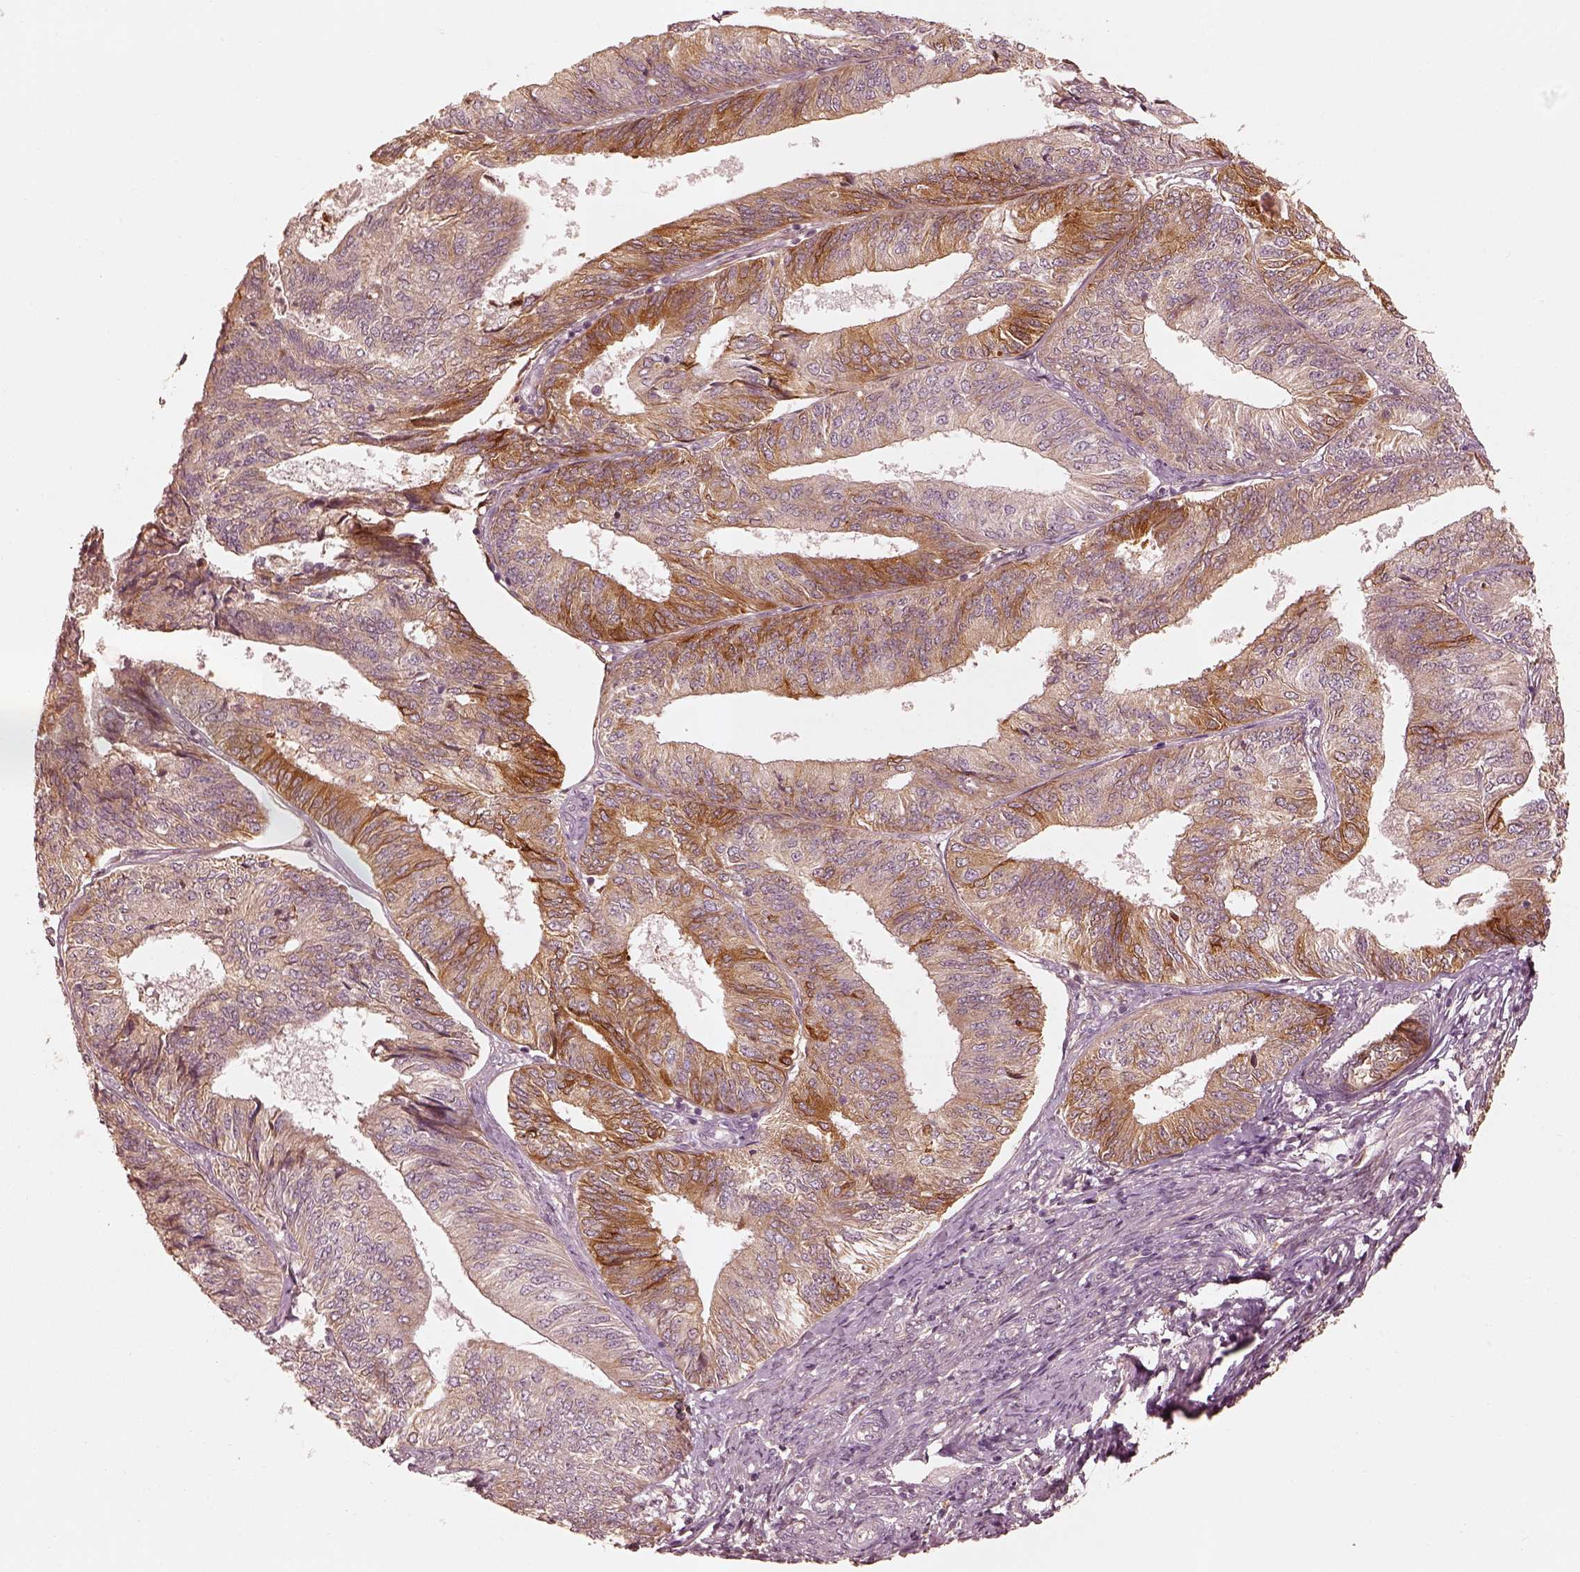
{"staining": {"intensity": "strong", "quantity": "<25%", "location": "cytoplasmic/membranous"}, "tissue": "endometrial cancer", "cell_type": "Tumor cells", "image_type": "cancer", "snomed": [{"axis": "morphology", "description": "Adenocarcinoma, NOS"}, {"axis": "topography", "description": "Endometrium"}], "caption": "Strong cytoplasmic/membranous positivity is identified in about <25% of tumor cells in endometrial cancer (adenocarcinoma).", "gene": "WLS", "patient": {"sex": "female", "age": 58}}